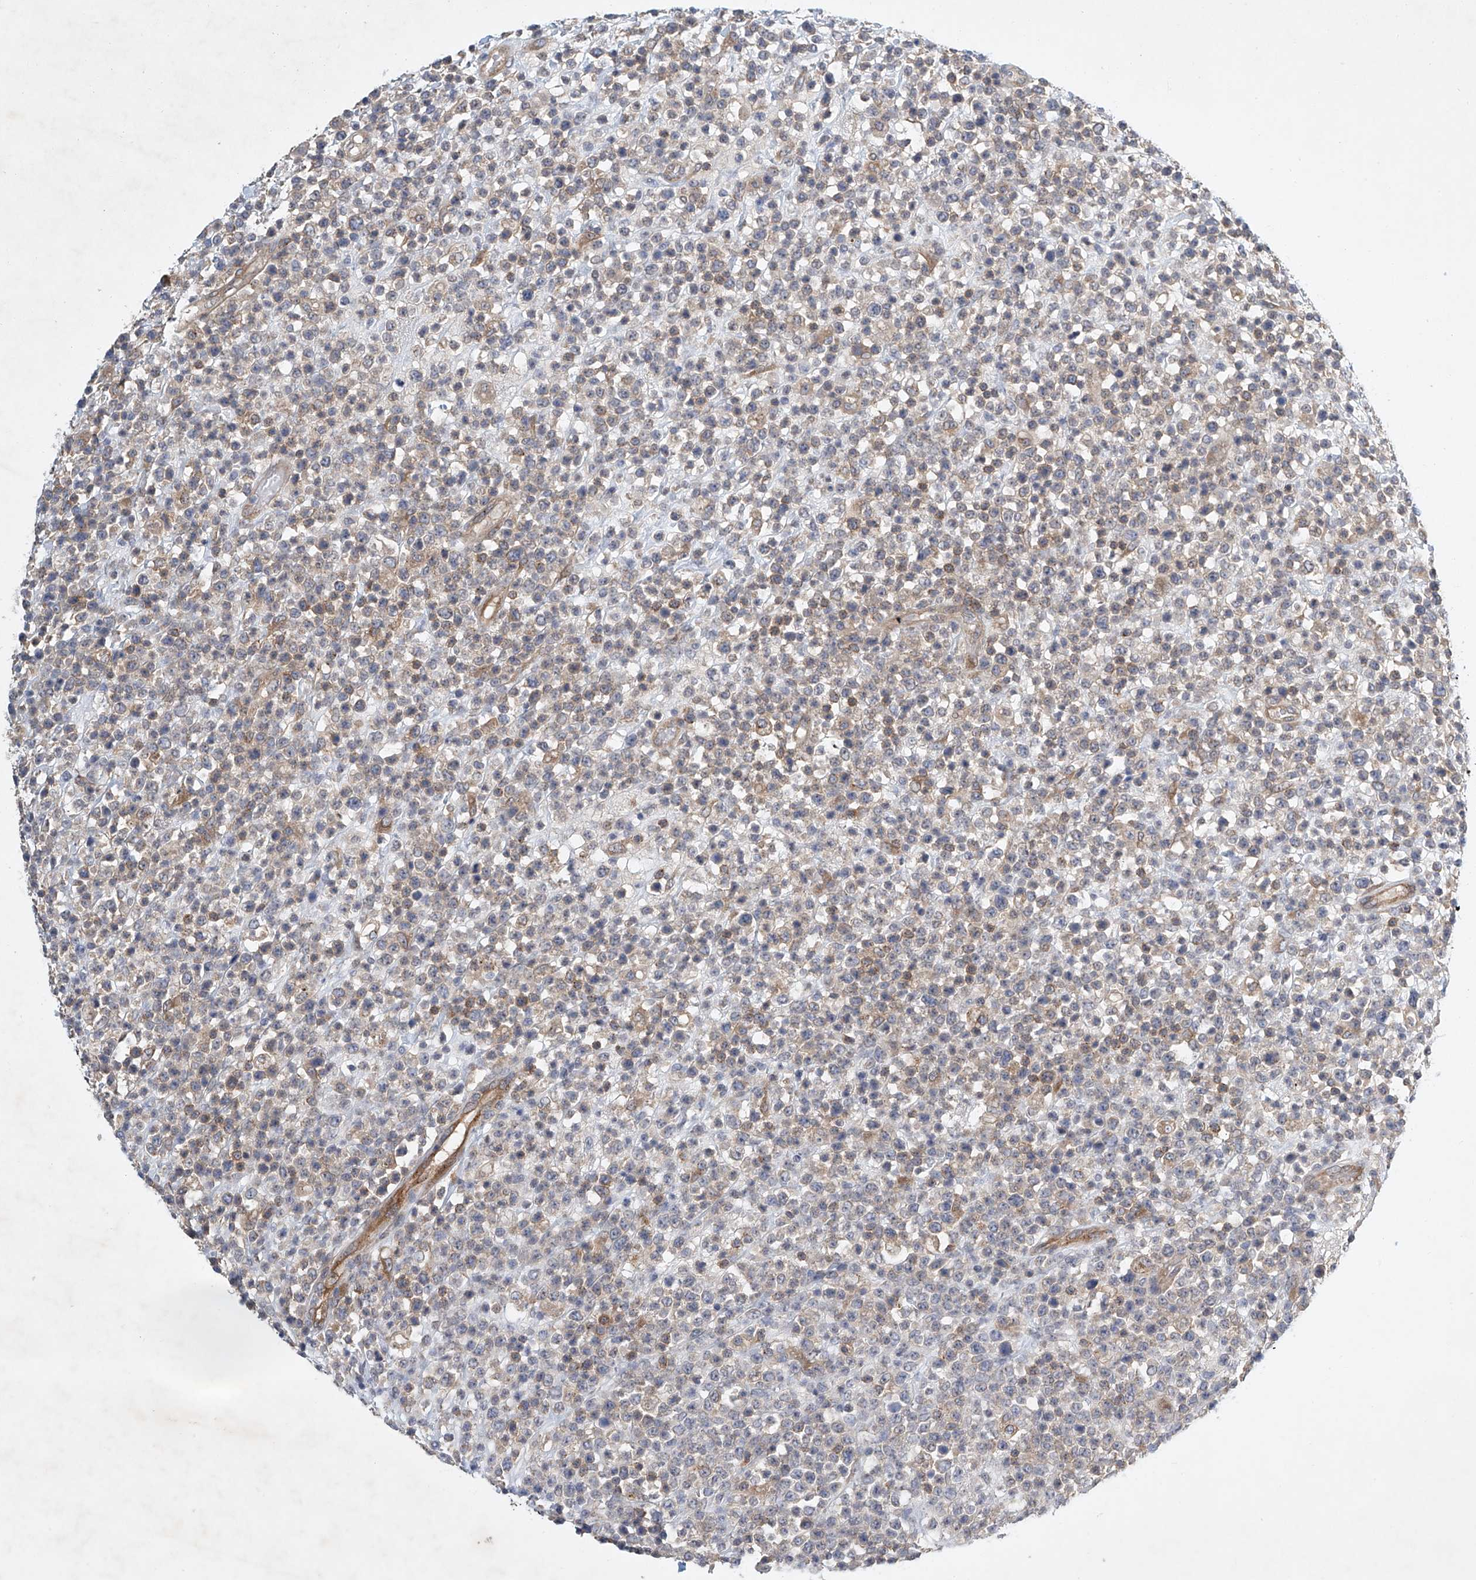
{"staining": {"intensity": "moderate", "quantity": "<25%", "location": "cytoplasmic/membranous"}, "tissue": "lymphoma", "cell_type": "Tumor cells", "image_type": "cancer", "snomed": [{"axis": "morphology", "description": "Malignant lymphoma, non-Hodgkin's type, High grade"}, {"axis": "topography", "description": "Colon"}], "caption": "Immunohistochemistry (IHC) micrograph of neoplastic tissue: lymphoma stained using immunohistochemistry exhibits low levels of moderate protein expression localized specifically in the cytoplasmic/membranous of tumor cells, appearing as a cytoplasmic/membranous brown color.", "gene": "CARMIL1", "patient": {"sex": "female", "age": 53}}